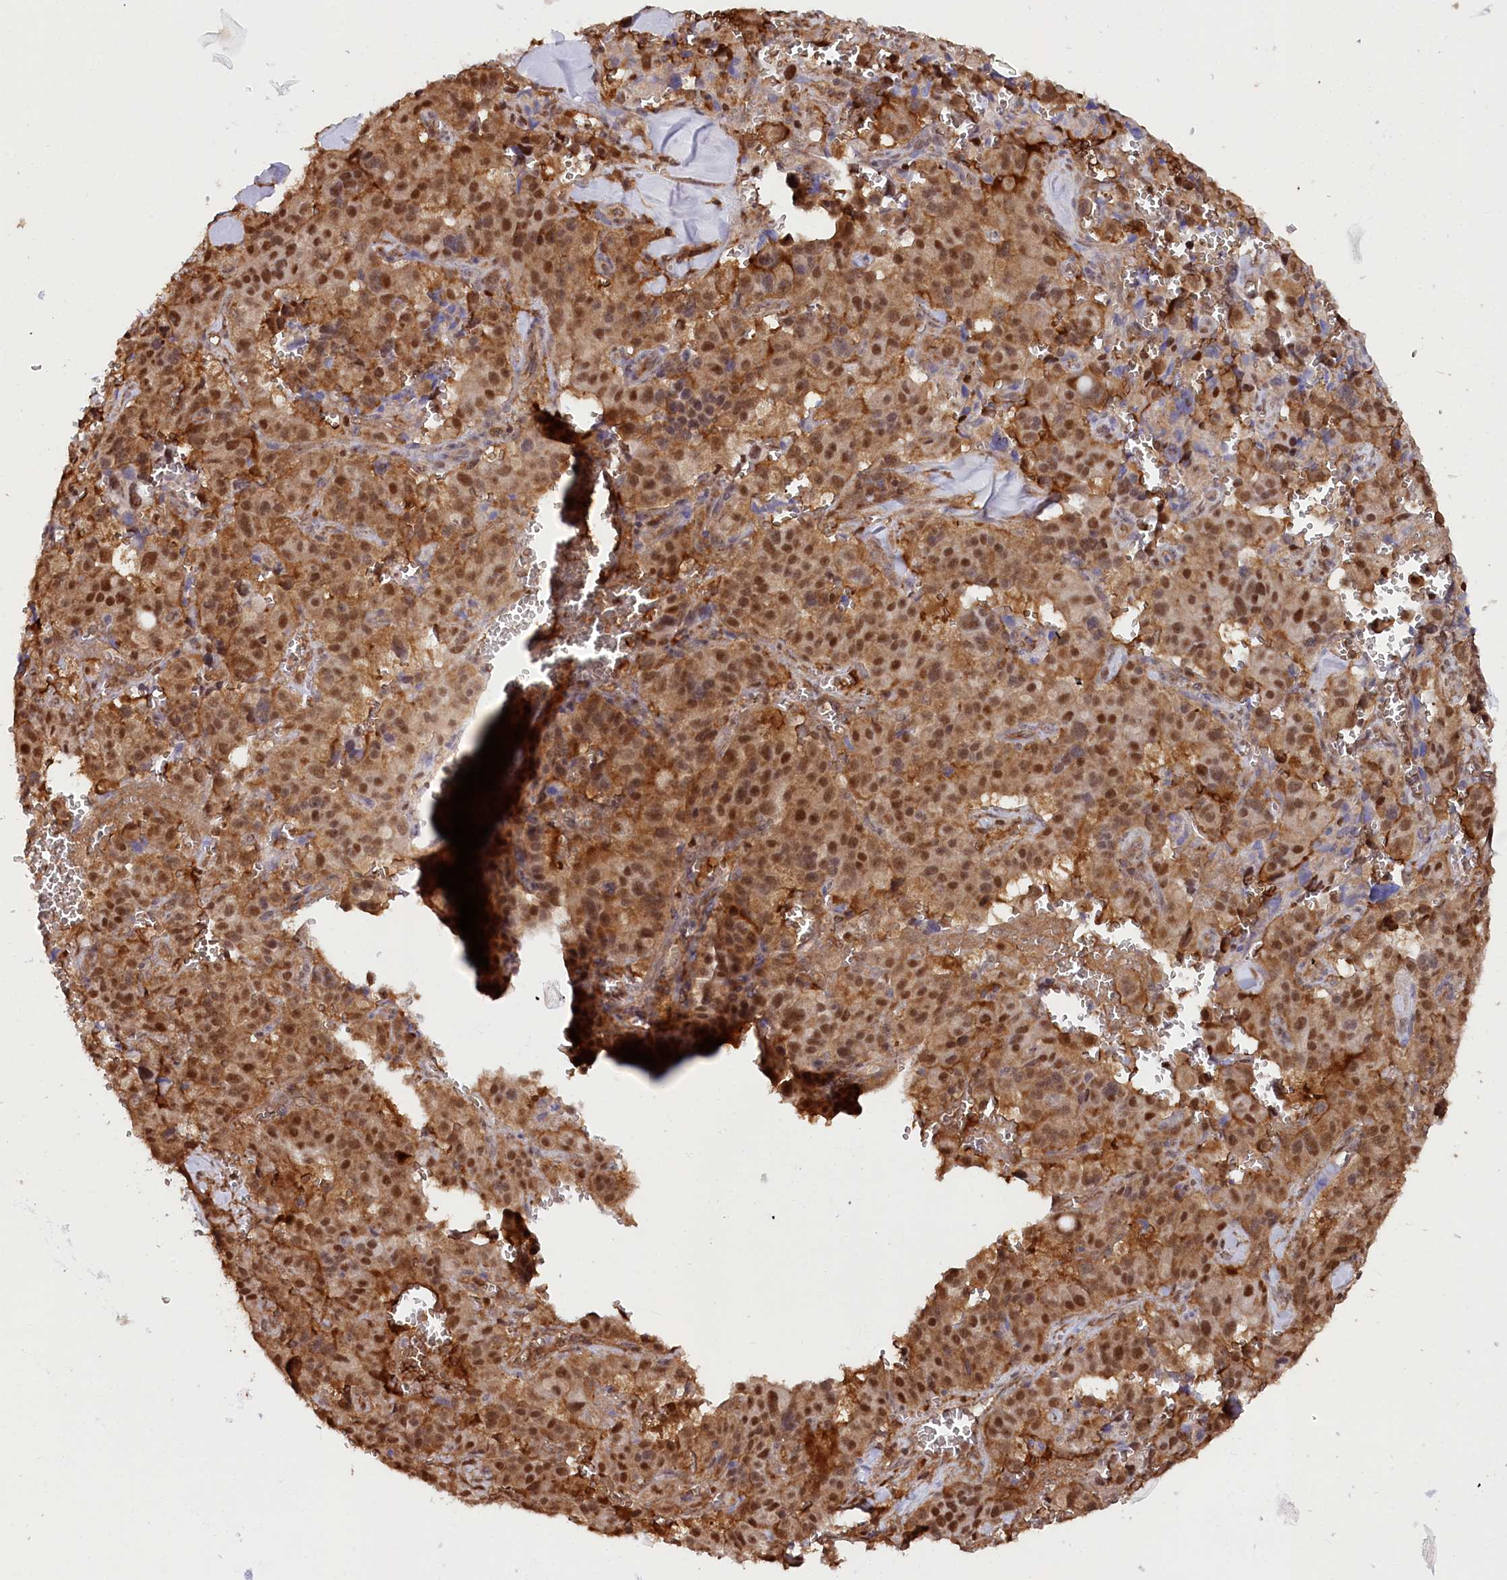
{"staining": {"intensity": "moderate", "quantity": ">75%", "location": "cytoplasmic/membranous,nuclear"}, "tissue": "pancreatic cancer", "cell_type": "Tumor cells", "image_type": "cancer", "snomed": [{"axis": "morphology", "description": "Adenocarcinoma, NOS"}, {"axis": "topography", "description": "Pancreas"}], "caption": "Protein staining of pancreatic cancer (adenocarcinoma) tissue demonstrates moderate cytoplasmic/membranous and nuclear expression in approximately >75% of tumor cells. (DAB (3,3'-diaminobenzidine) IHC with brightfield microscopy, high magnification).", "gene": "PSMA1", "patient": {"sex": "male", "age": 65}}